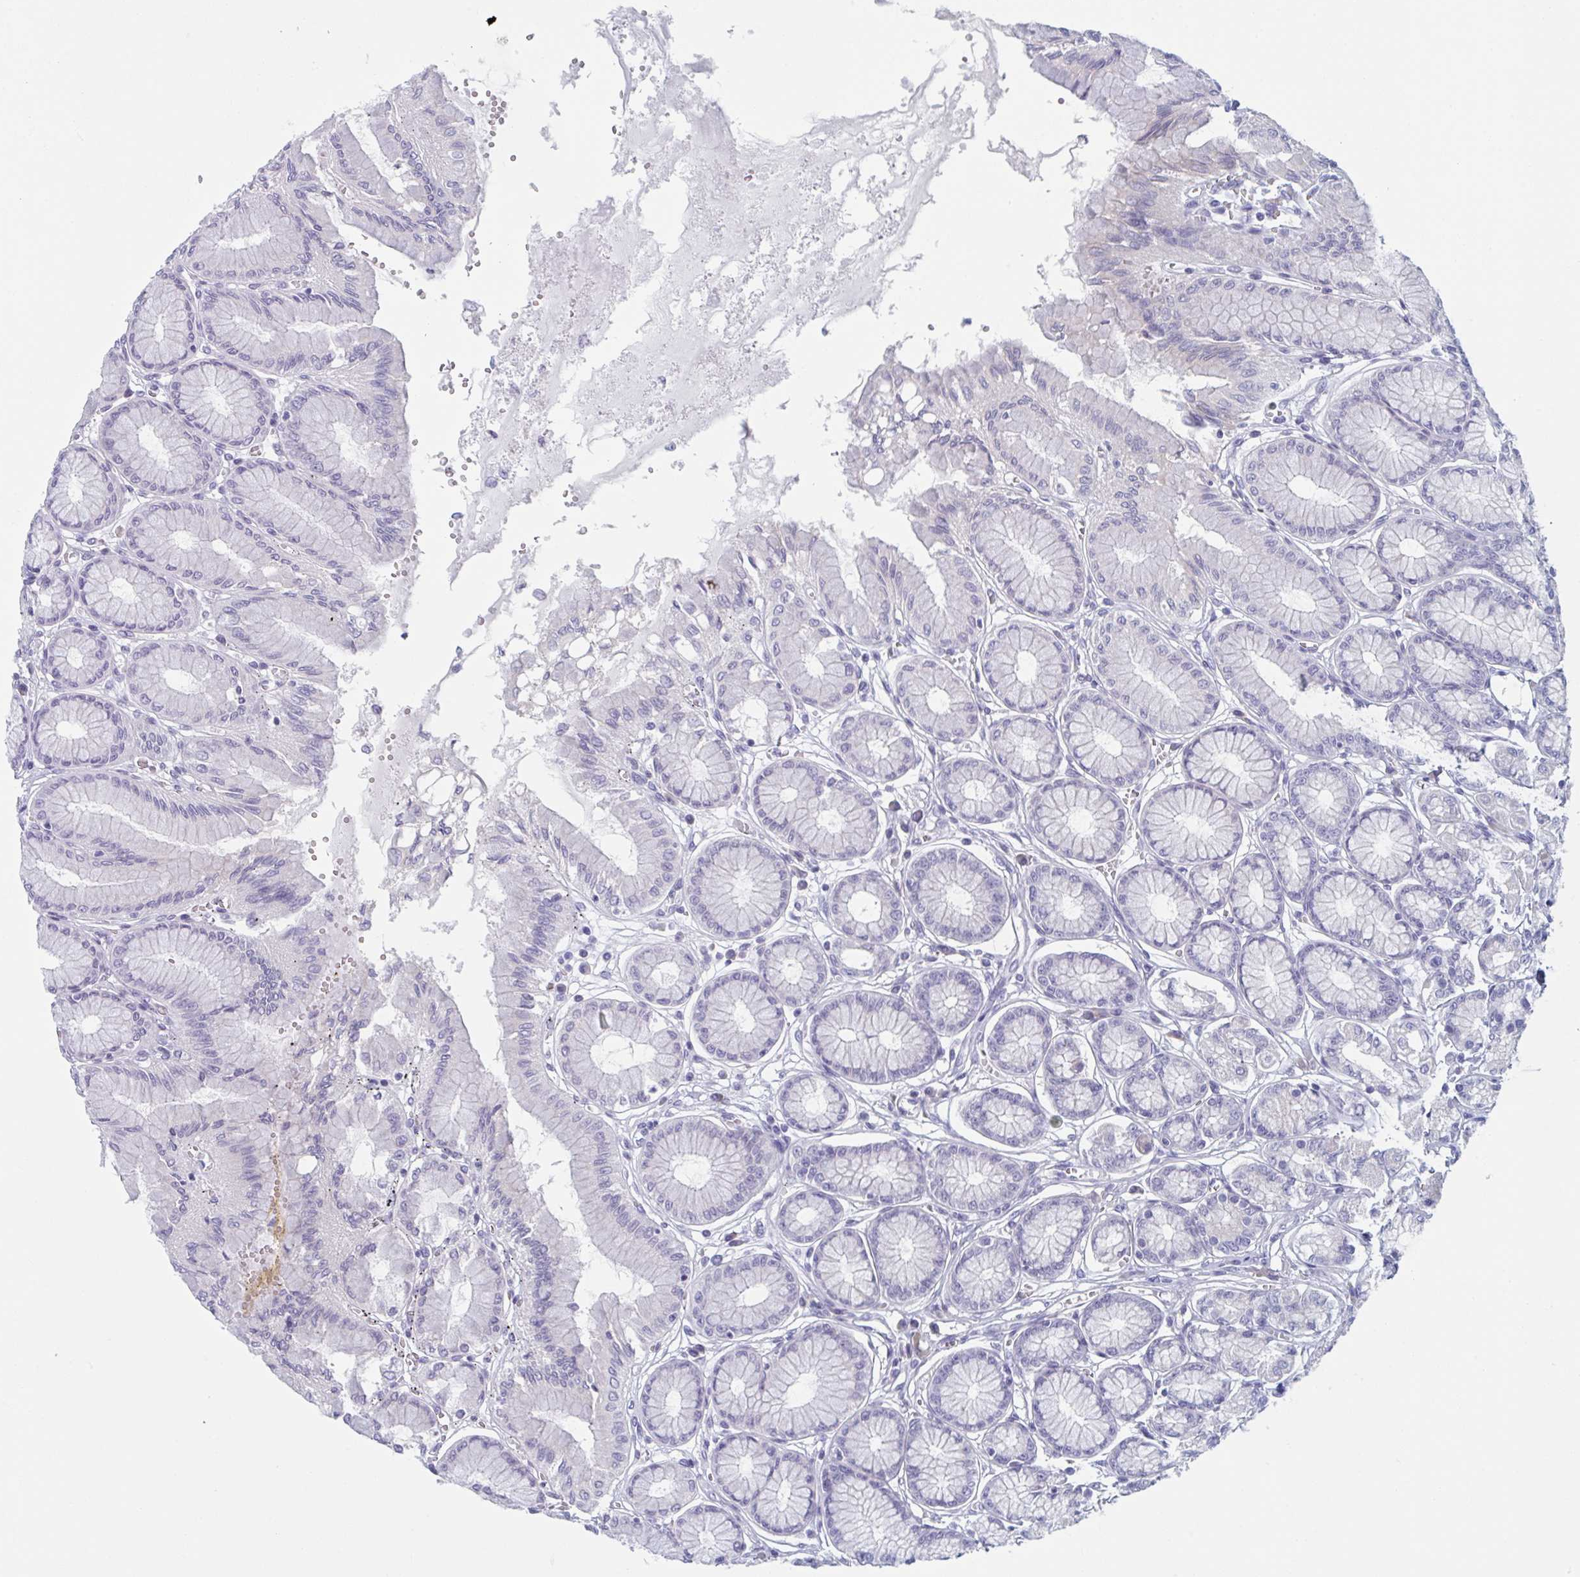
{"staining": {"intensity": "negative", "quantity": "none", "location": "none"}, "tissue": "stomach", "cell_type": "Glandular cells", "image_type": "normal", "snomed": [{"axis": "morphology", "description": "Normal tissue, NOS"}, {"axis": "topography", "description": "Stomach"}, {"axis": "topography", "description": "Stomach, lower"}], "caption": "This is an immunohistochemistry histopathology image of benign stomach. There is no staining in glandular cells.", "gene": "HSD11B2", "patient": {"sex": "male", "age": 76}}